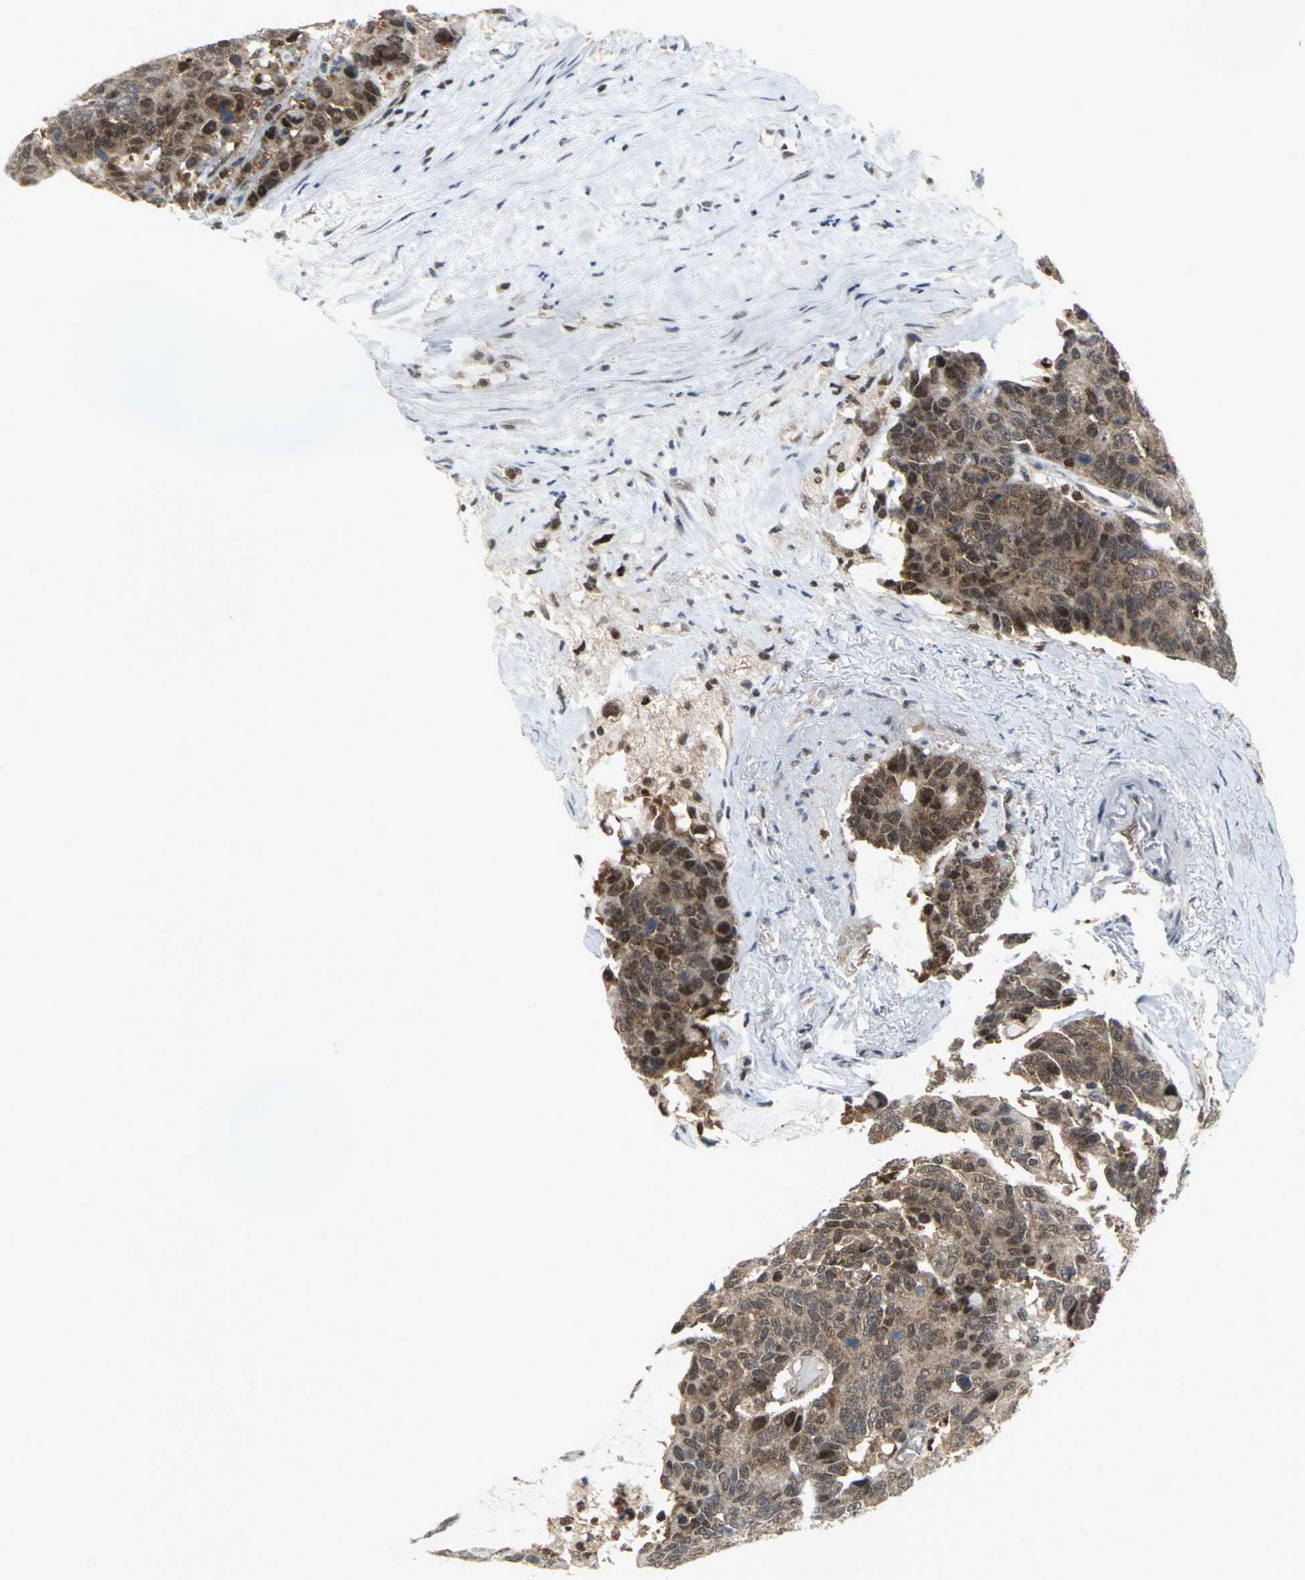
{"staining": {"intensity": "moderate", "quantity": "25%-75%", "location": "cytoplasmic/membranous,nuclear"}, "tissue": "colorectal cancer", "cell_type": "Tumor cells", "image_type": "cancer", "snomed": [{"axis": "morphology", "description": "Adenocarcinoma, NOS"}, {"axis": "topography", "description": "Colon"}], "caption": "High-magnification brightfield microscopy of colorectal adenocarcinoma stained with DAB (3,3'-diaminobenzidine) (brown) and counterstained with hematoxylin (blue). tumor cells exhibit moderate cytoplasmic/membranous and nuclear expression is present in approximately25%-75% of cells.", "gene": "PSMA4", "patient": {"sex": "female", "age": 86}}